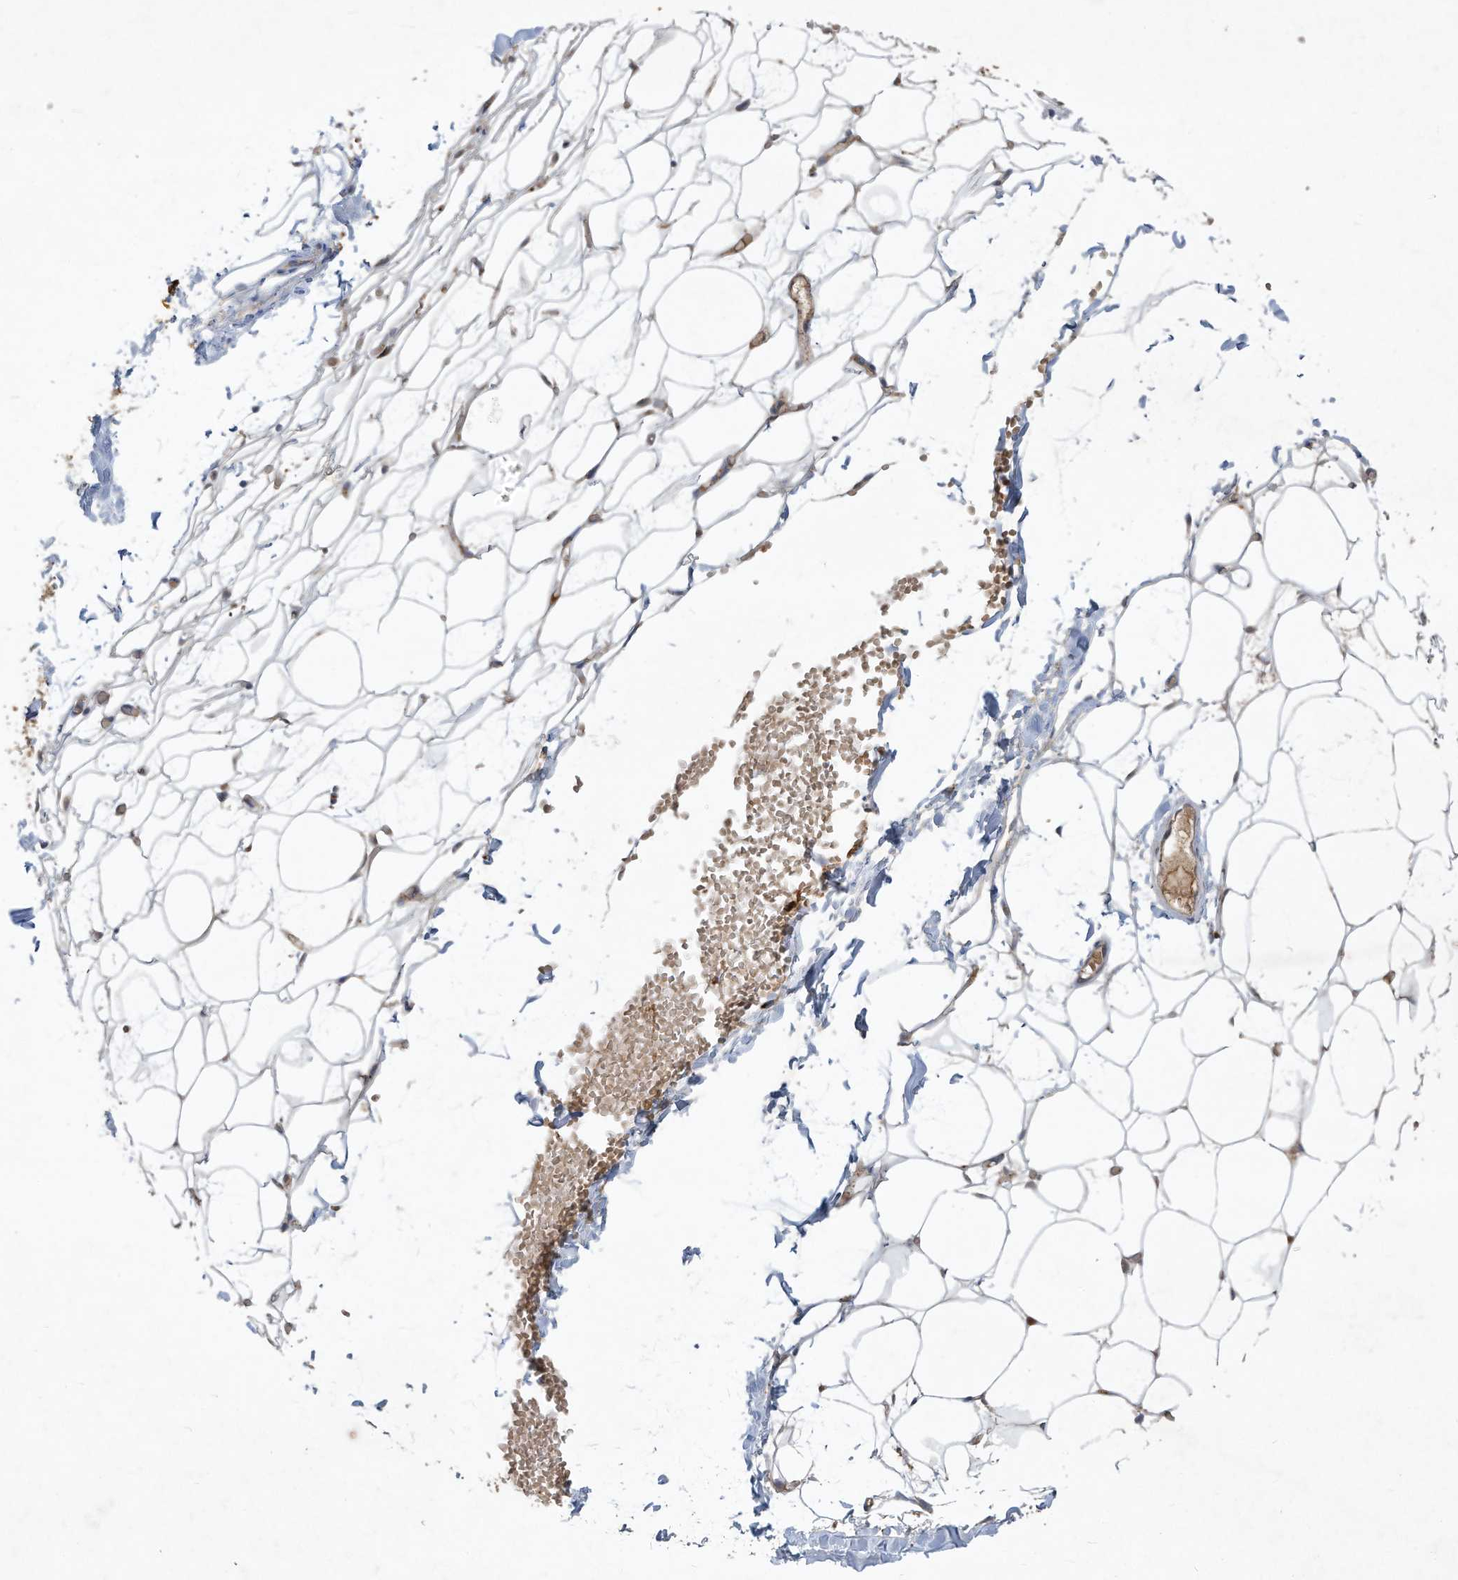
{"staining": {"intensity": "weak", "quantity": "25%-75%", "location": "cytoplasmic/membranous"}, "tissue": "adipose tissue", "cell_type": "Adipocytes", "image_type": "normal", "snomed": [{"axis": "morphology", "description": "Normal tissue, NOS"}, {"axis": "topography", "description": "Breast"}], "caption": "About 25%-75% of adipocytes in benign adipose tissue demonstrate weak cytoplasmic/membranous protein expression as visualized by brown immunohistochemical staining.", "gene": "C2orf74", "patient": {"sex": "female", "age": 23}}